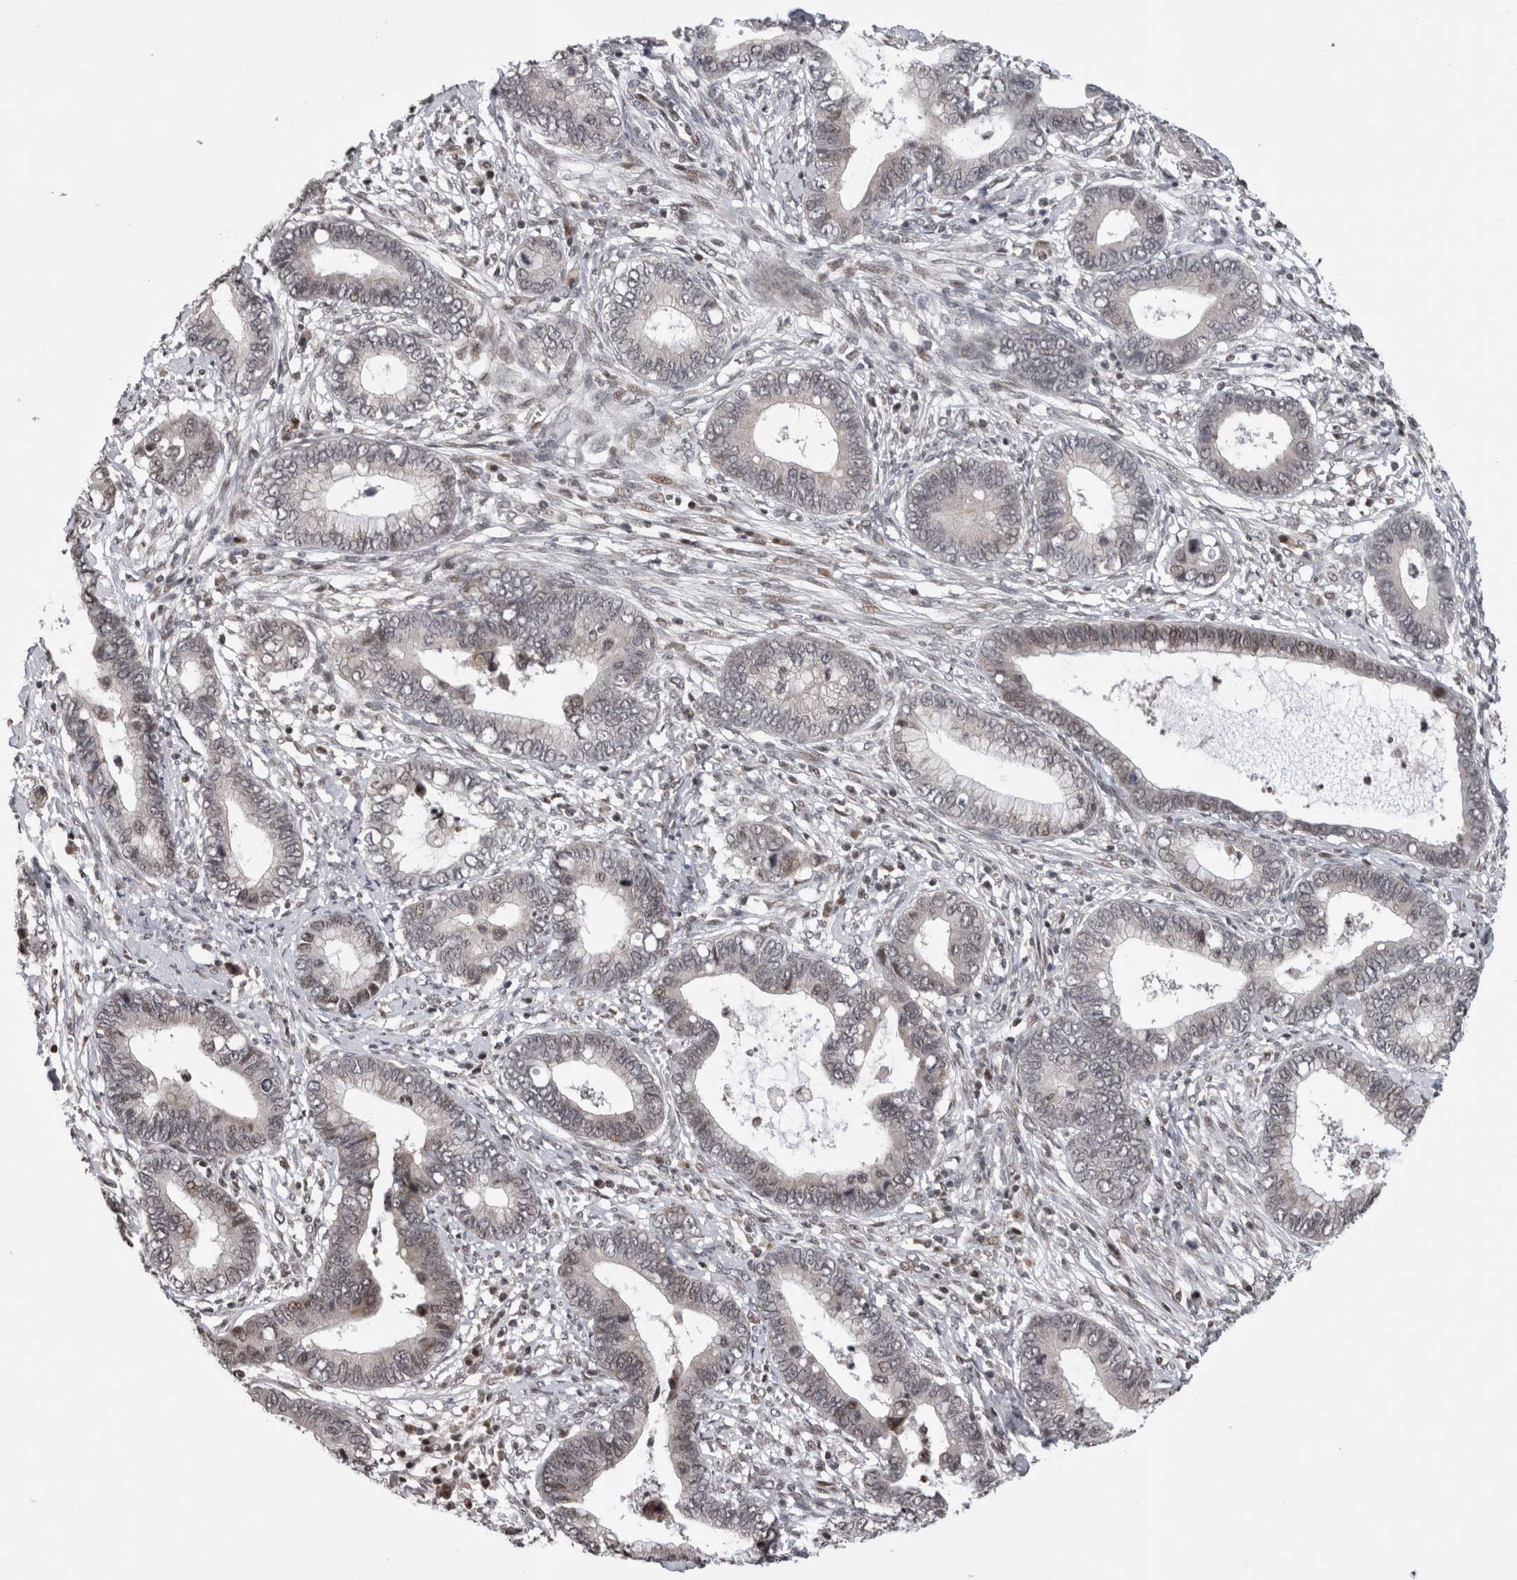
{"staining": {"intensity": "weak", "quantity": "<25%", "location": "nuclear"}, "tissue": "cervical cancer", "cell_type": "Tumor cells", "image_type": "cancer", "snomed": [{"axis": "morphology", "description": "Adenocarcinoma, NOS"}, {"axis": "topography", "description": "Cervix"}], "caption": "Protein analysis of cervical cancer (adenocarcinoma) reveals no significant positivity in tumor cells.", "gene": "ZBTB11", "patient": {"sex": "female", "age": 44}}